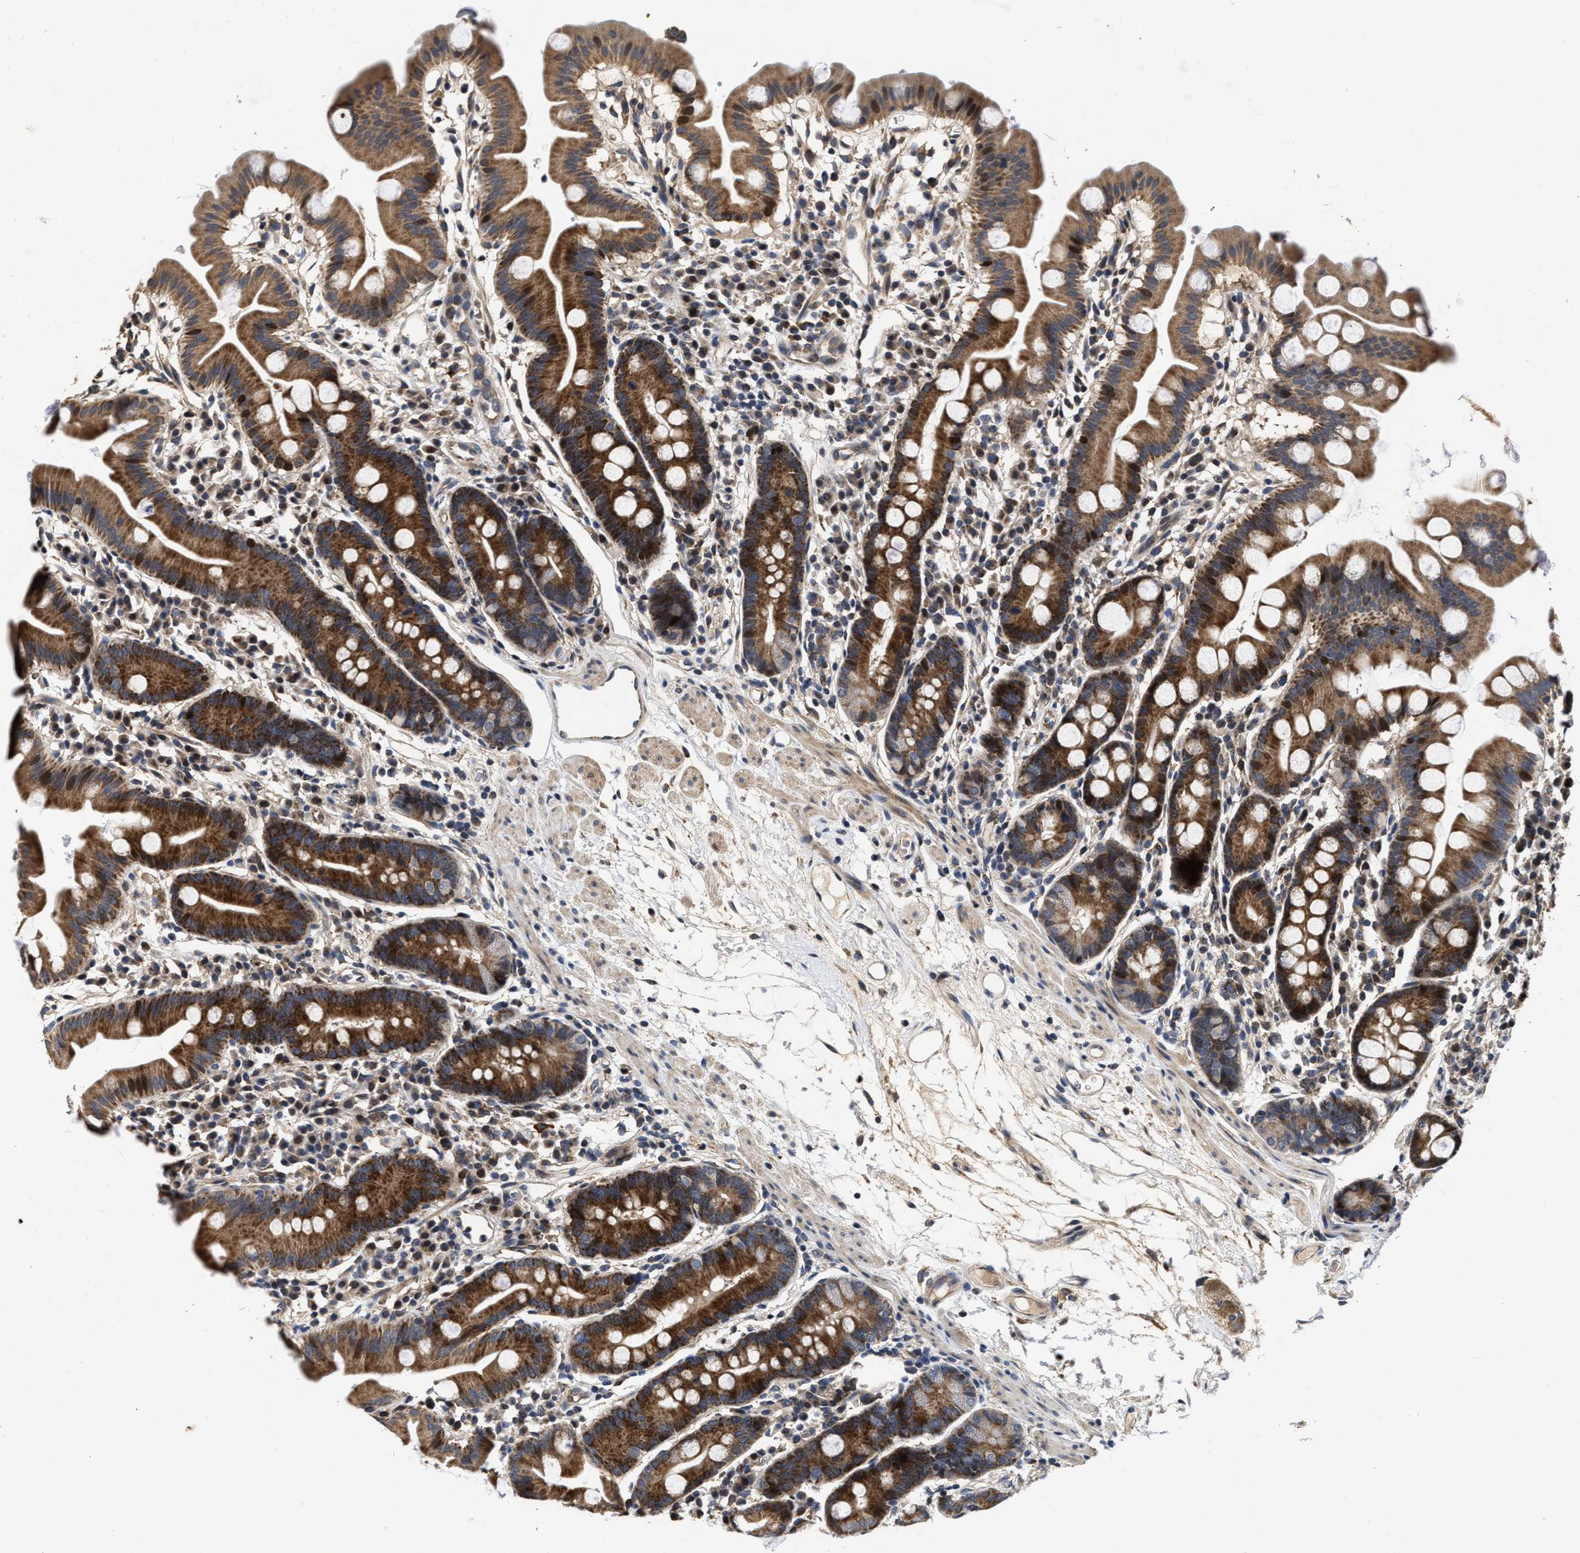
{"staining": {"intensity": "strong", "quantity": ">75%", "location": "cytoplasmic/membranous"}, "tissue": "duodenum", "cell_type": "Glandular cells", "image_type": "normal", "snomed": [{"axis": "morphology", "description": "Normal tissue, NOS"}, {"axis": "topography", "description": "Duodenum"}], "caption": "The histopathology image exhibits staining of normal duodenum, revealing strong cytoplasmic/membranous protein staining (brown color) within glandular cells.", "gene": "SCYL2", "patient": {"sex": "male", "age": 50}}